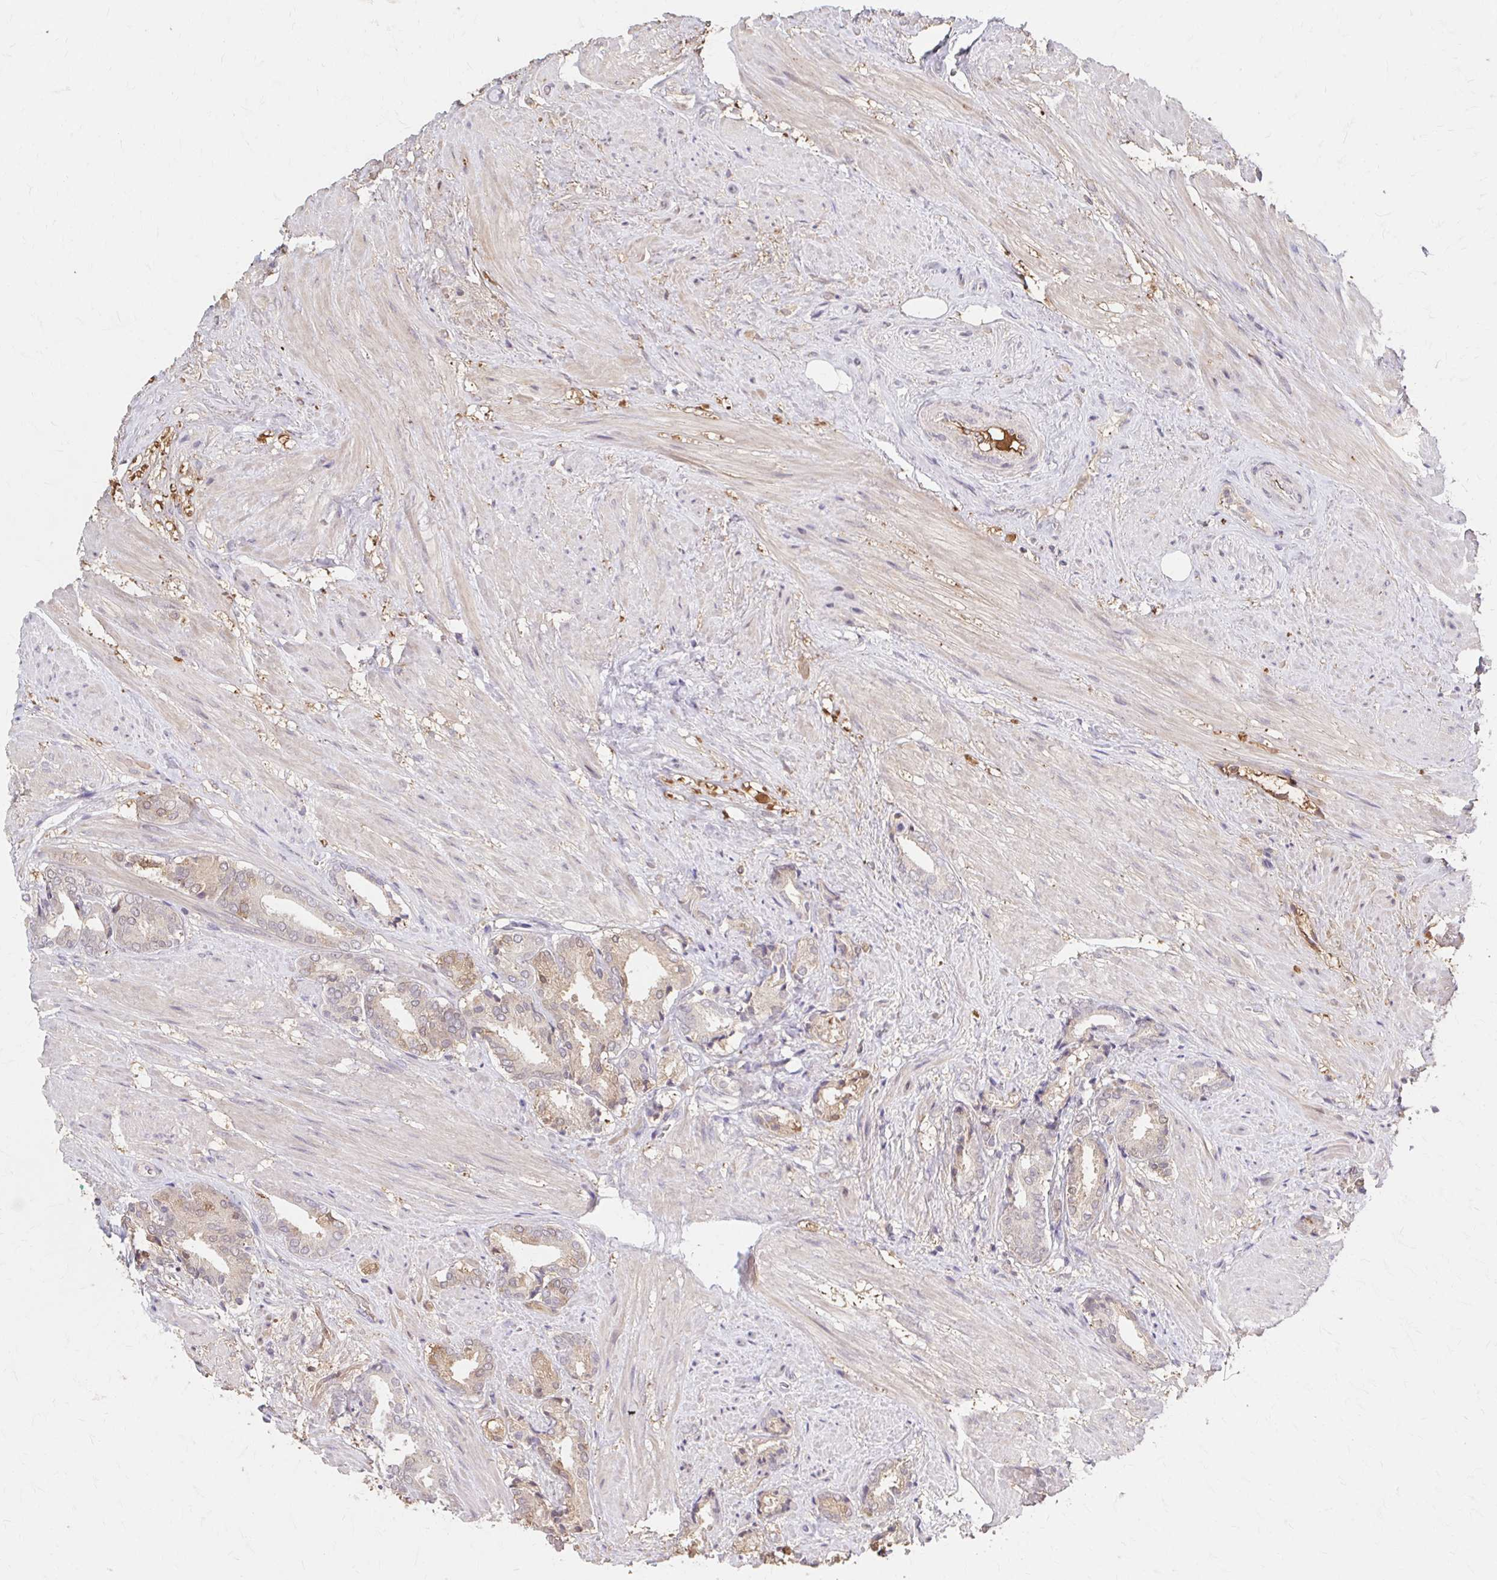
{"staining": {"intensity": "weak", "quantity": "25%-75%", "location": "cytoplasmic/membranous"}, "tissue": "prostate cancer", "cell_type": "Tumor cells", "image_type": "cancer", "snomed": [{"axis": "morphology", "description": "Adenocarcinoma, High grade"}, {"axis": "topography", "description": "Prostate"}], "caption": "Weak cytoplasmic/membranous expression for a protein is present in about 25%-75% of tumor cells of high-grade adenocarcinoma (prostate) using immunohistochemistry (IHC).", "gene": "HMGCS2", "patient": {"sex": "male", "age": 56}}